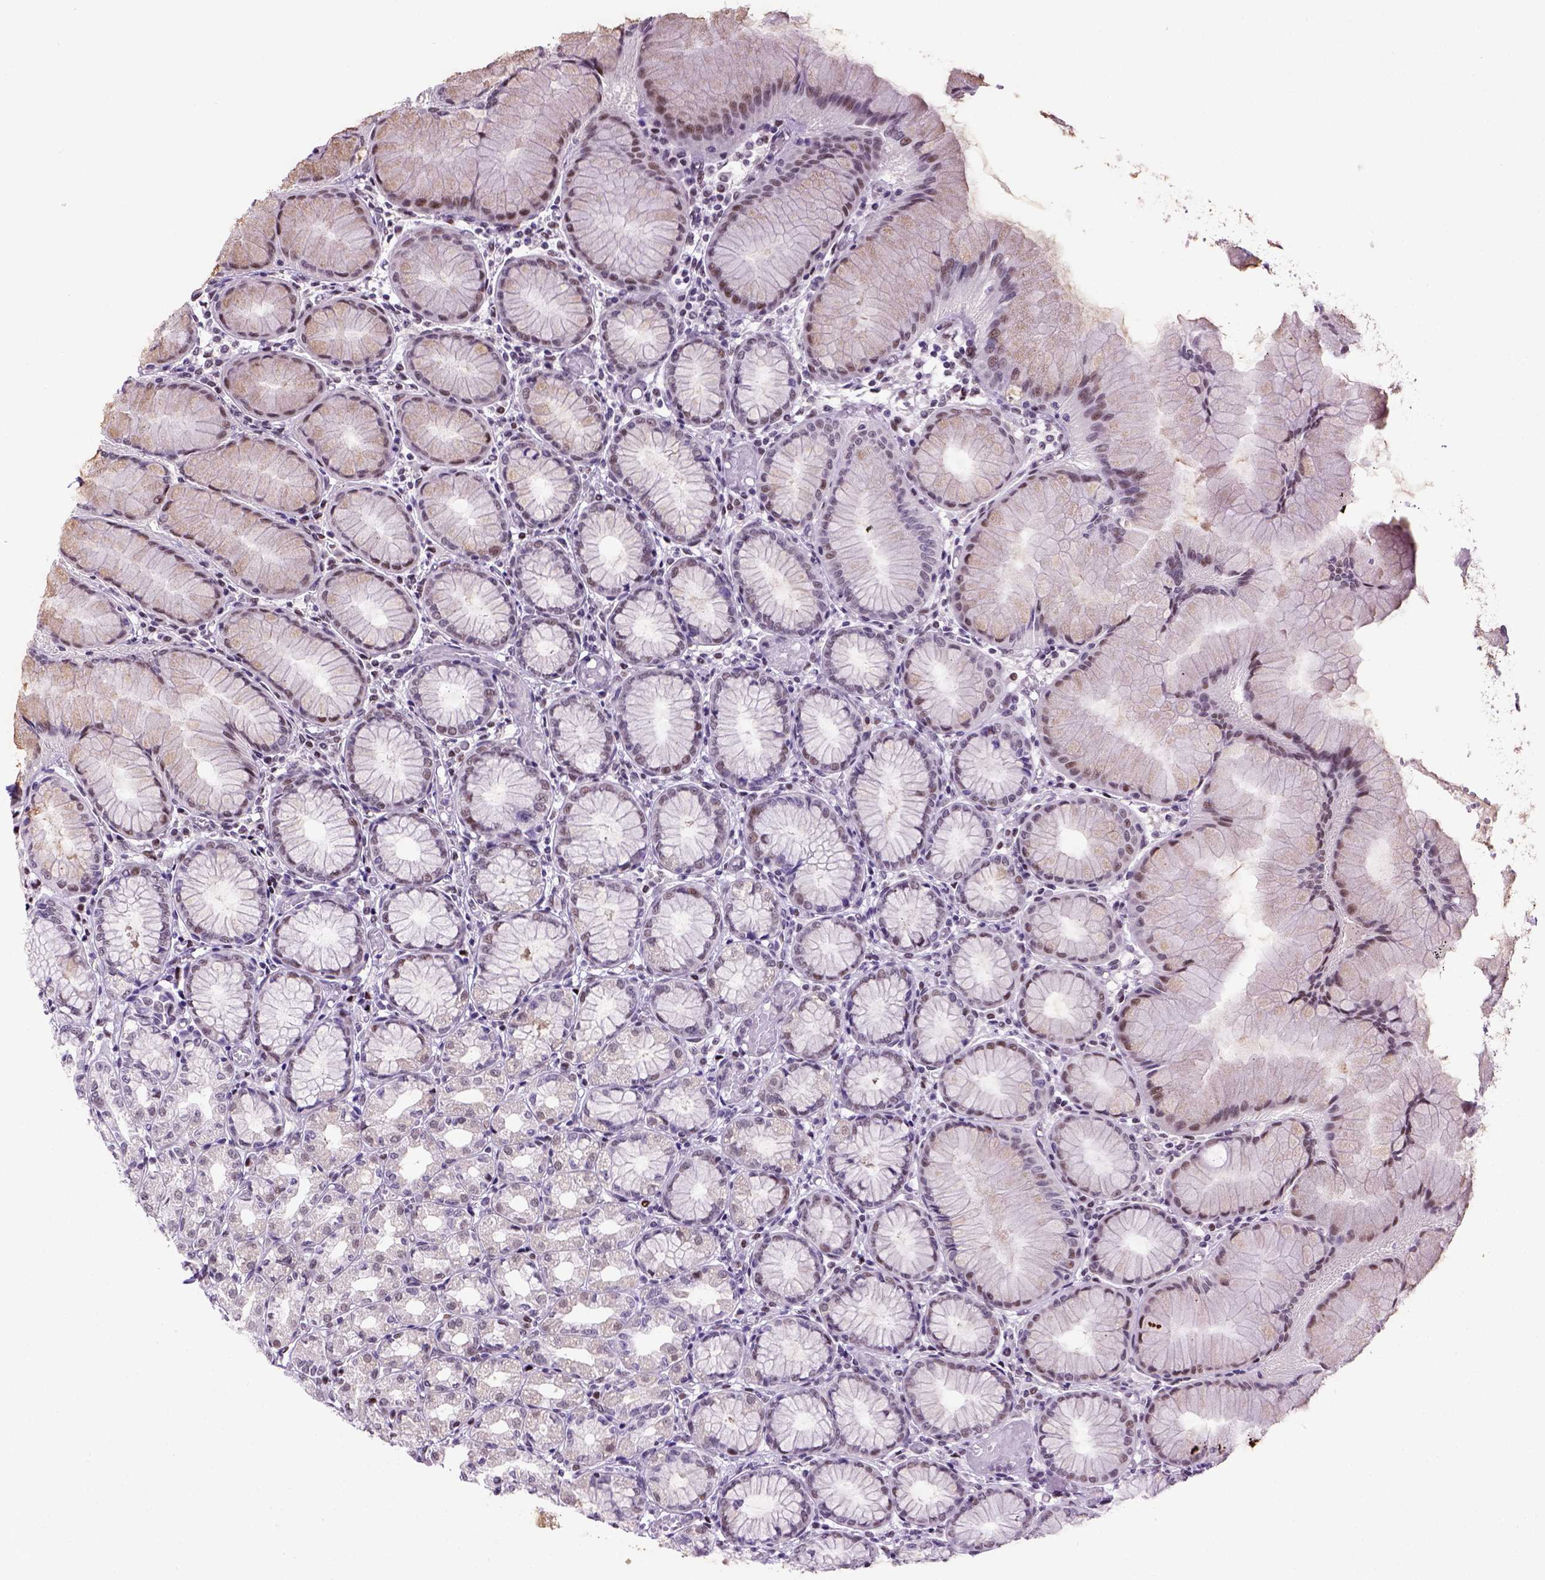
{"staining": {"intensity": "moderate", "quantity": "<25%", "location": "nuclear"}, "tissue": "stomach", "cell_type": "Glandular cells", "image_type": "normal", "snomed": [{"axis": "morphology", "description": "Normal tissue, NOS"}, {"axis": "topography", "description": "Stomach"}], "caption": "Immunohistochemical staining of unremarkable stomach reveals moderate nuclear protein staining in approximately <25% of glandular cells.", "gene": "TBPL1", "patient": {"sex": "female", "age": 57}}